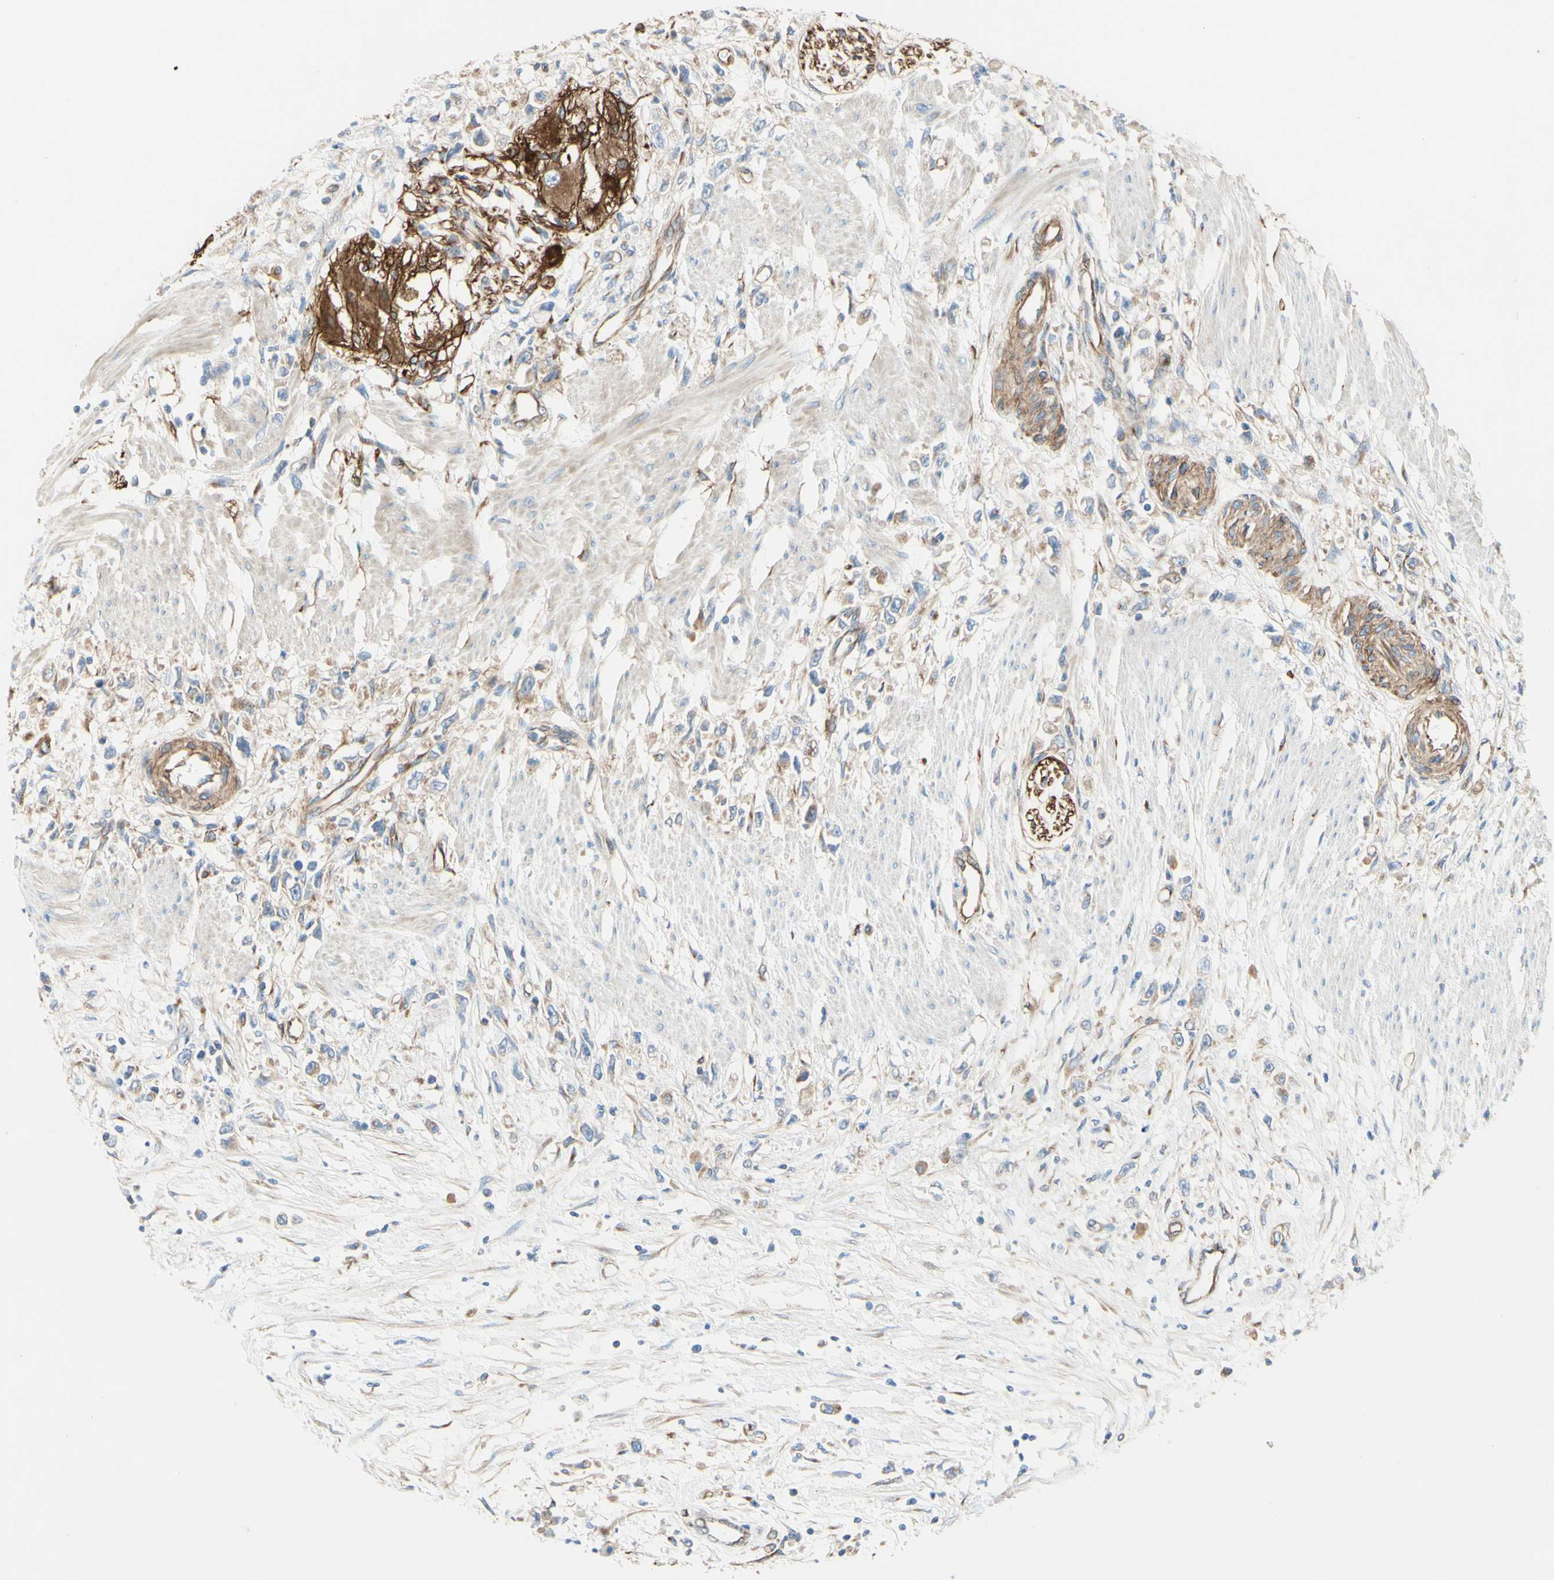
{"staining": {"intensity": "weak", "quantity": ">75%", "location": "cytoplasmic/membranous"}, "tissue": "stomach cancer", "cell_type": "Tumor cells", "image_type": "cancer", "snomed": [{"axis": "morphology", "description": "Adenocarcinoma, NOS"}, {"axis": "topography", "description": "Stomach"}], "caption": "High-power microscopy captured an IHC histopathology image of stomach cancer, revealing weak cytoplasmic/membranous expression in approximately >75% of tumor cells.", "gene": "ENDOD1", "patient": {"sex": "female", "age": 59}}